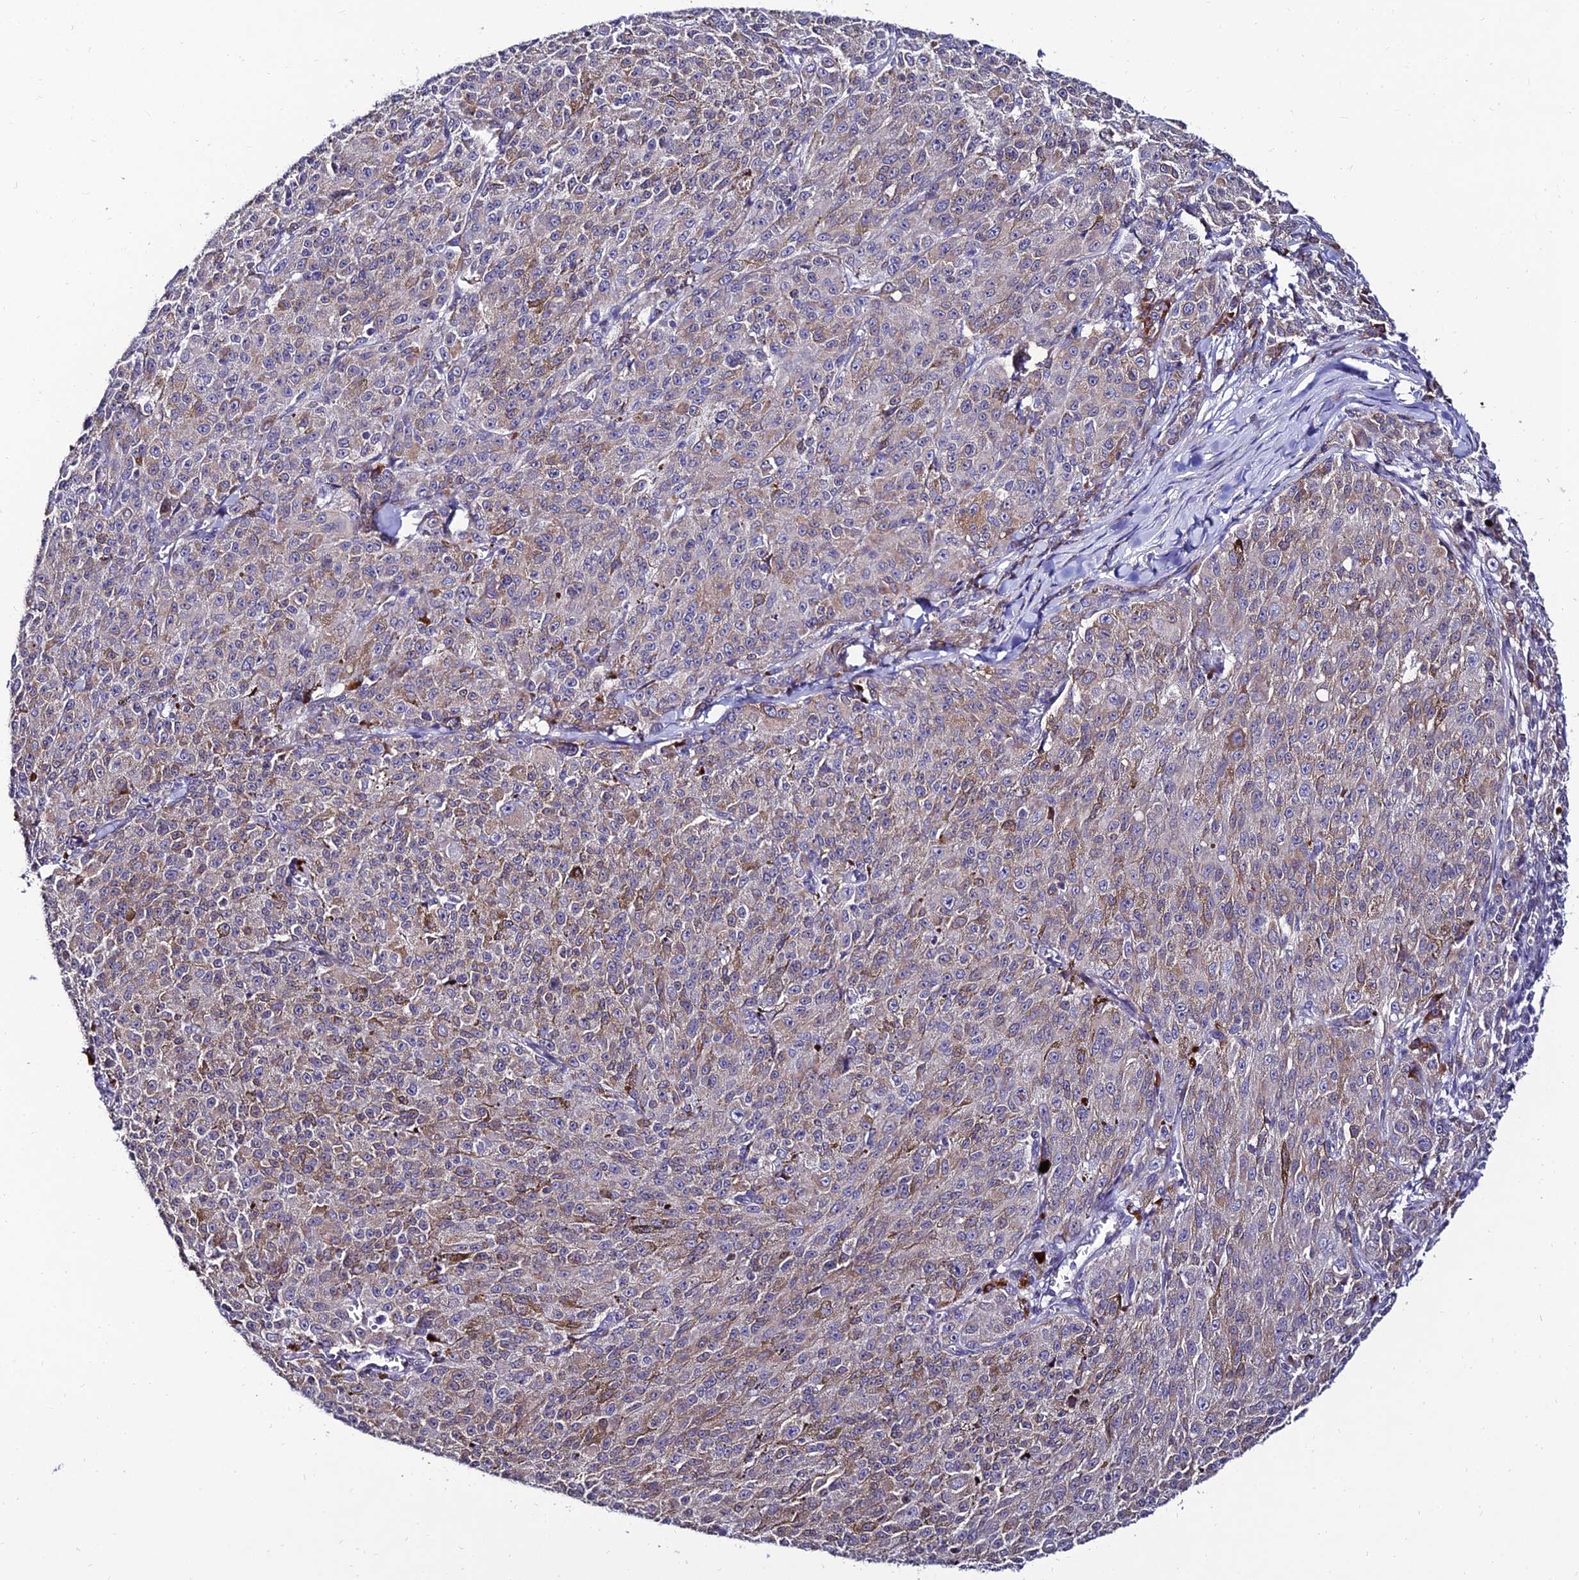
{"staining": {"intensity": "weak", "quantity": "<25%", "location": "cytoplasmic/membranous"}, "tissue": "melanoma", "cell_type": "Tumor cells", "image_type": "cancer", "snomed": [{"axis": "morphology", "description": "Malignant melanoma, NOS"}, {"axis": "topography", "description": "Skin"}], "caption": "A high-resolution micrograph shows immunohistochemistry (IHC) staining of melanoma, which exhibits no significant staining in tumor cells. Nuclei are stained in blue.", "gene": "CDNF", "patient": {"sex": "female", "age": 52}}